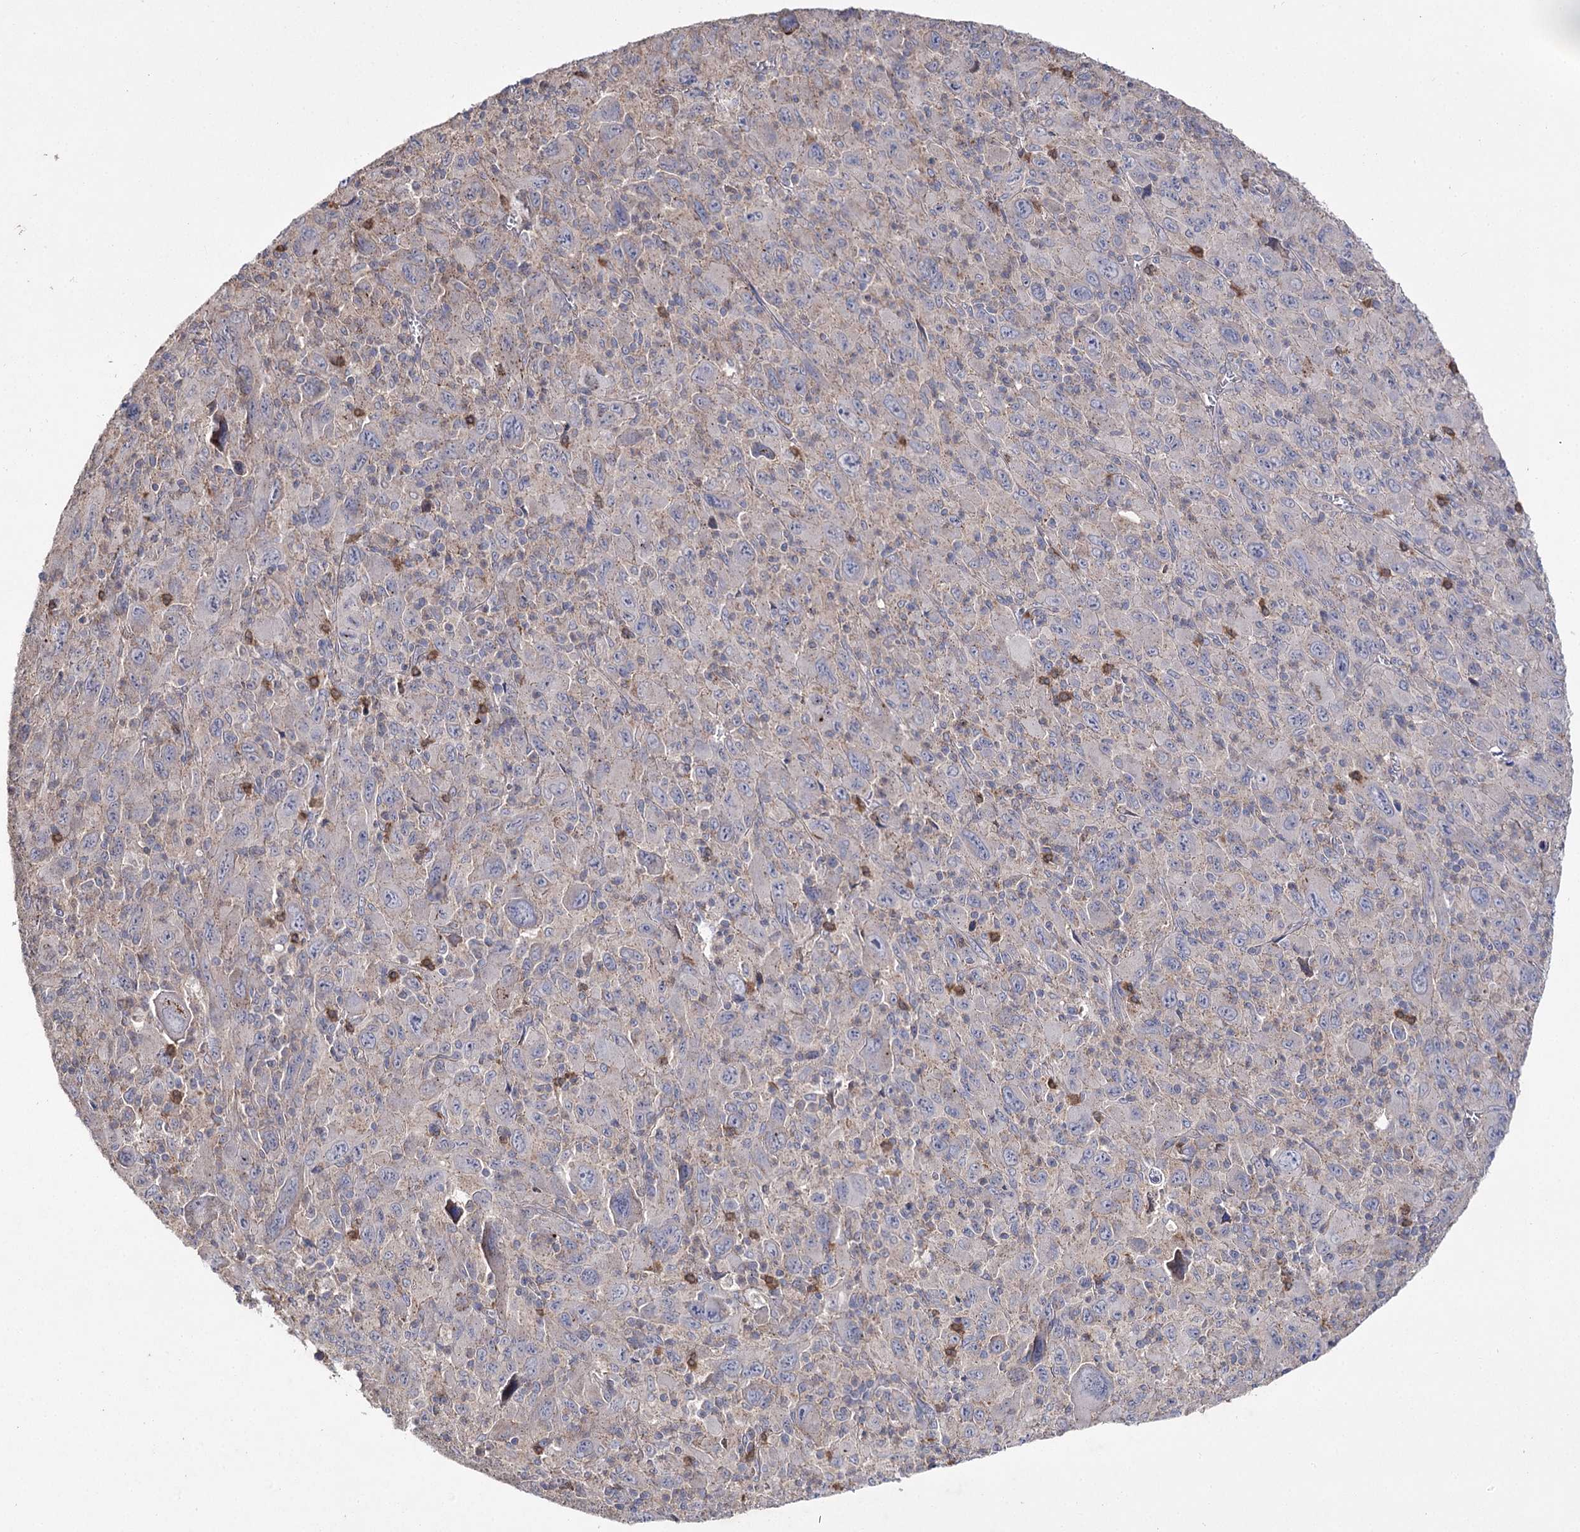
{"staining": {"intensity": "negative", "quantity": "none", "location": "none"}, "tissue": "melanoma", "cell_type": "Tumor cells", "image_type": "cancer", "snomed": [{"axis": "morphology", "description": "Malignant melanoma, Metastatic site"}, {"axis": "topography", "description": "Skin"}], "caption": "A high-resolution image shows IHC staining of malignant melanoma (metastatic site), which demonstrates no significant positivity in tumor cells. (DAB immunohistochemistry (IHC) with hematoxylin counter stain).", "gene": "AURKC", "patient": {"sex": "female", "age": 56}}